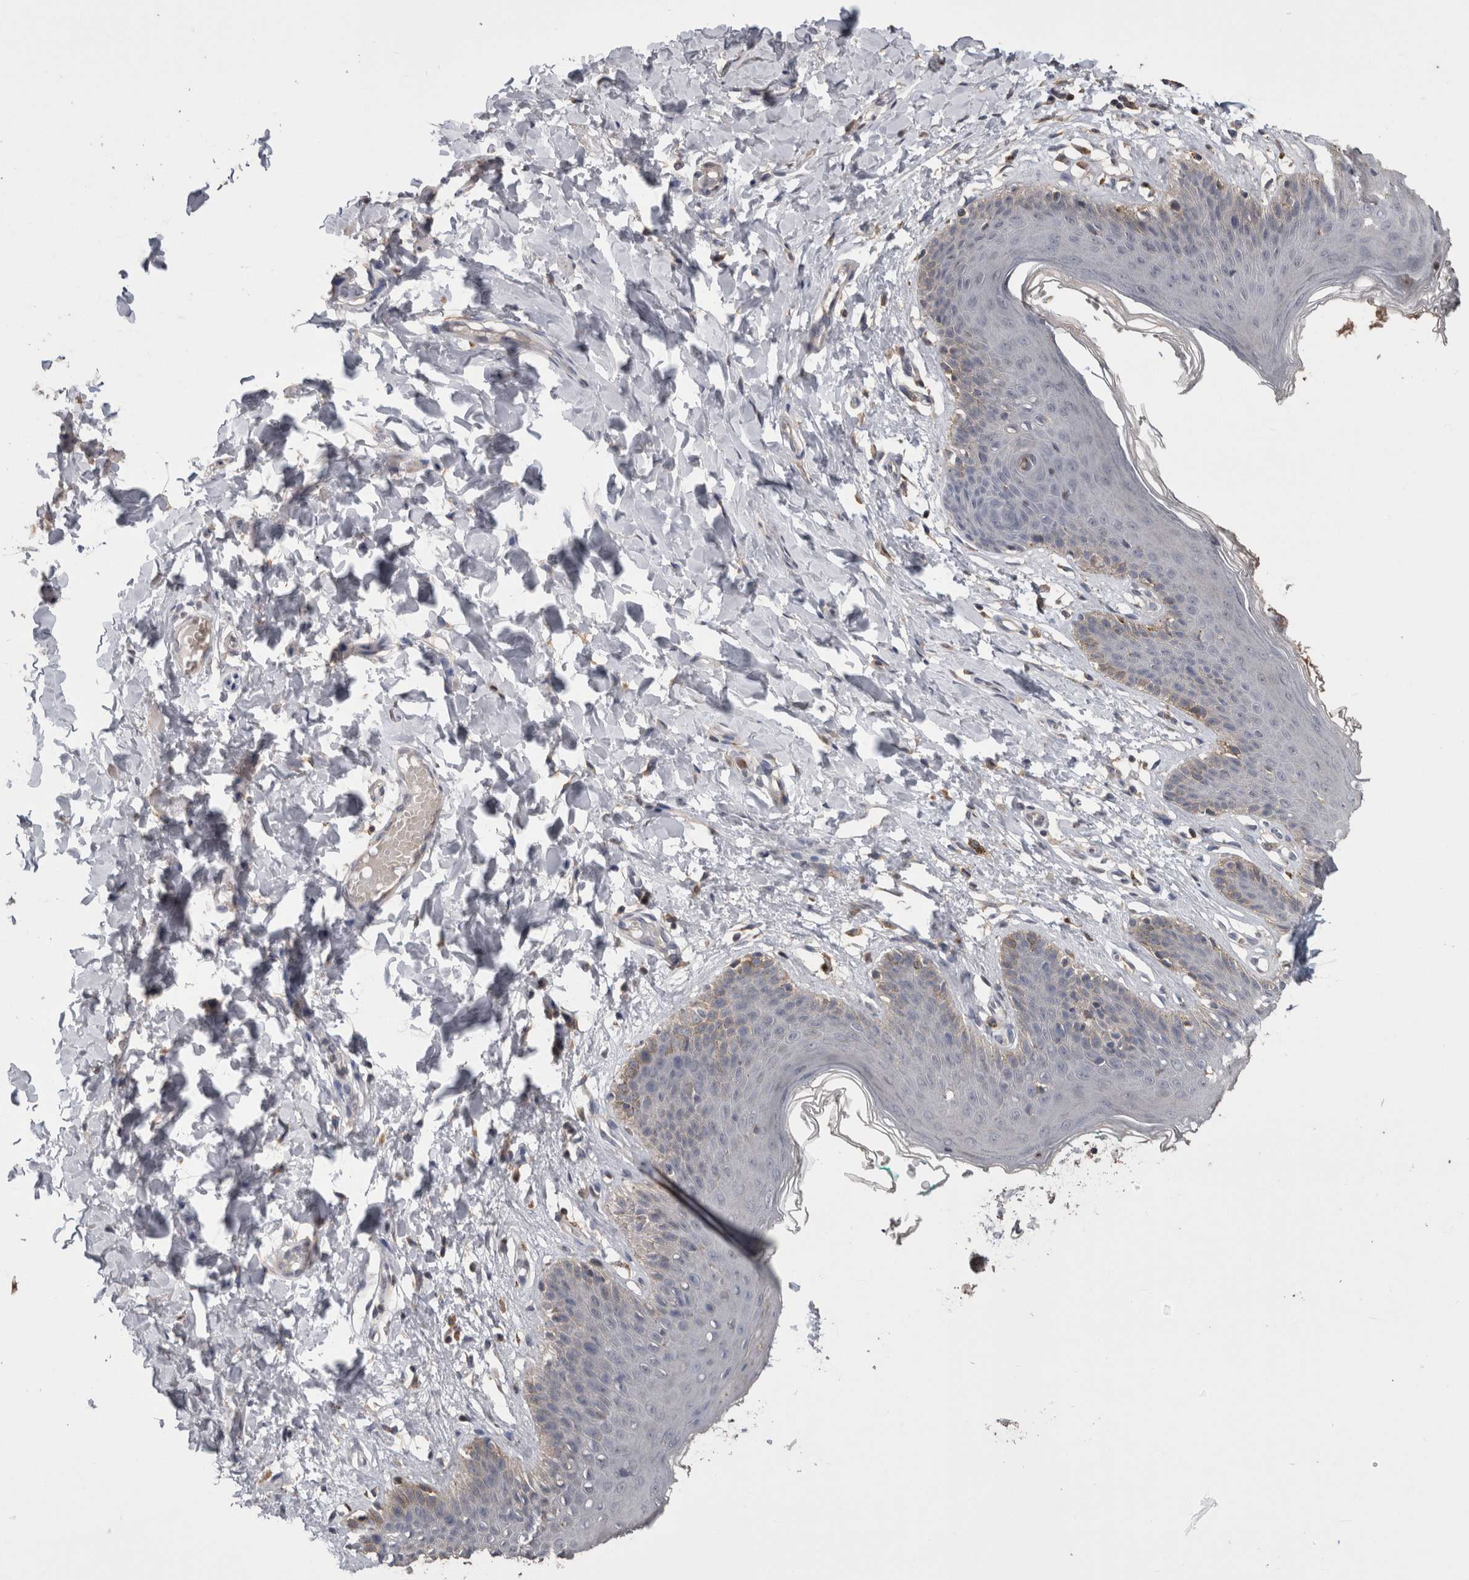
{"staining": {"intensity": "negative", "quantity": "none", "location": "none"}, "tissue": "skin", "cell_type": "Epidermal cells", "image_type": "normal", "snomed": [{"axis": "morphology", "description": "Normal tissue, NOS"}, {"axis": "topography", "description": "Vulva"}], "caption": "Epidermal cells show no significant protein staining in unremarkable skin. (DAB (3,3'-diaminobenzidine) immunohistochemistry (IHC), high magnification).", "gene": "ANXA13", "patient": {"sex": "female", "age": 66}}